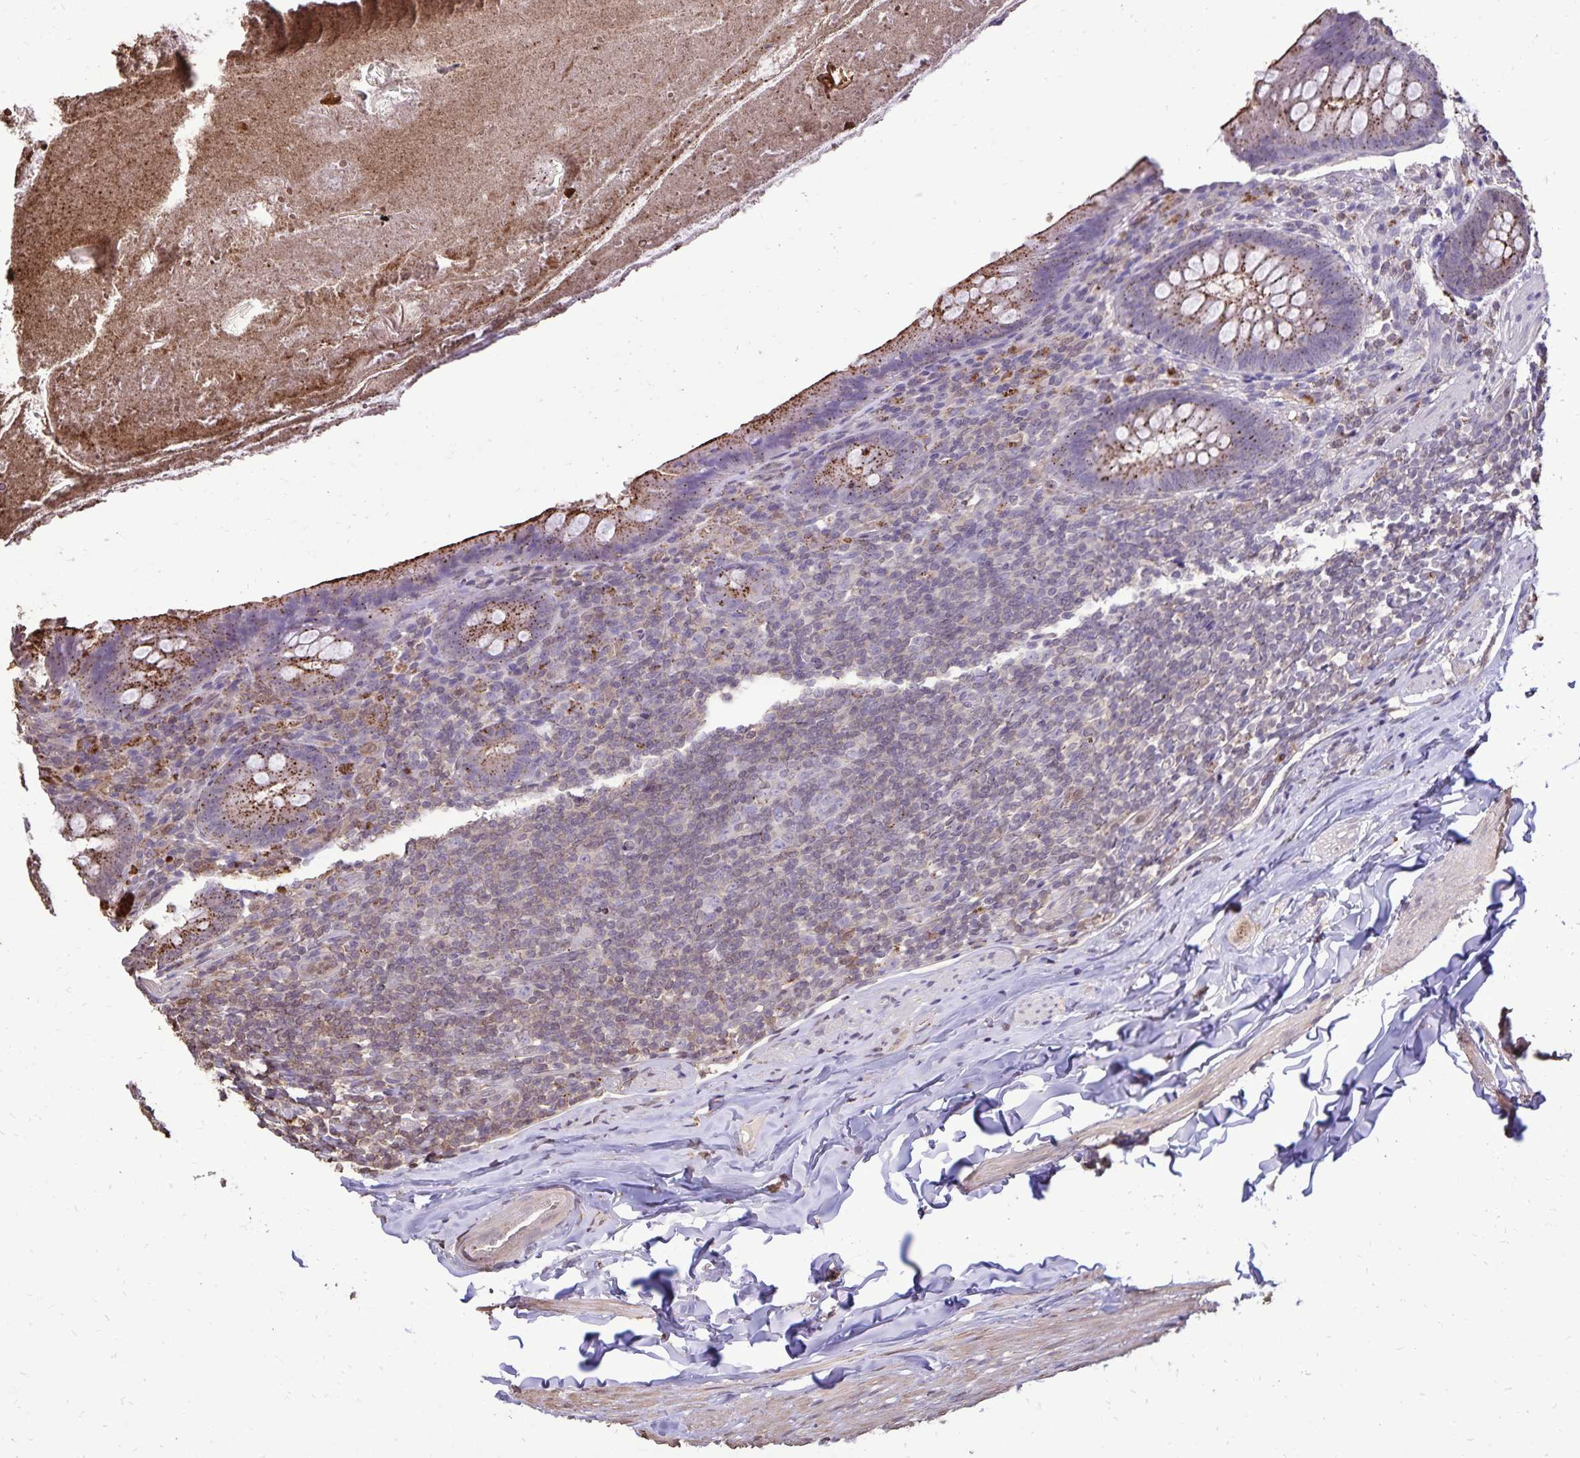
{"staining": {"intensity": "moderate", "quantity": ">75%", "location": "cytoplasmic/membranous"}, "tissue": "appendix", "cell_type": "Glandular cells", "image_type": "normal", "snomed": [{"axis": "morphology", "description": "Normal tissue, NOS"}, {"axis": "topography", "description": "Appendix"}], "caption": "IHC staining of normal appendix, which reveals medium levels of moderate cytoplasmic/membranous staining in approximately >75% of glandular cells indicating moderate cytoplasmic/membranous protein expression. The staining was performed using DAB (brown) for protein detection and nuclei were counterstained in hematoxylin (blue).", "gene": "CHMP1B", "patient": {"sex": "male", "age": 47}}